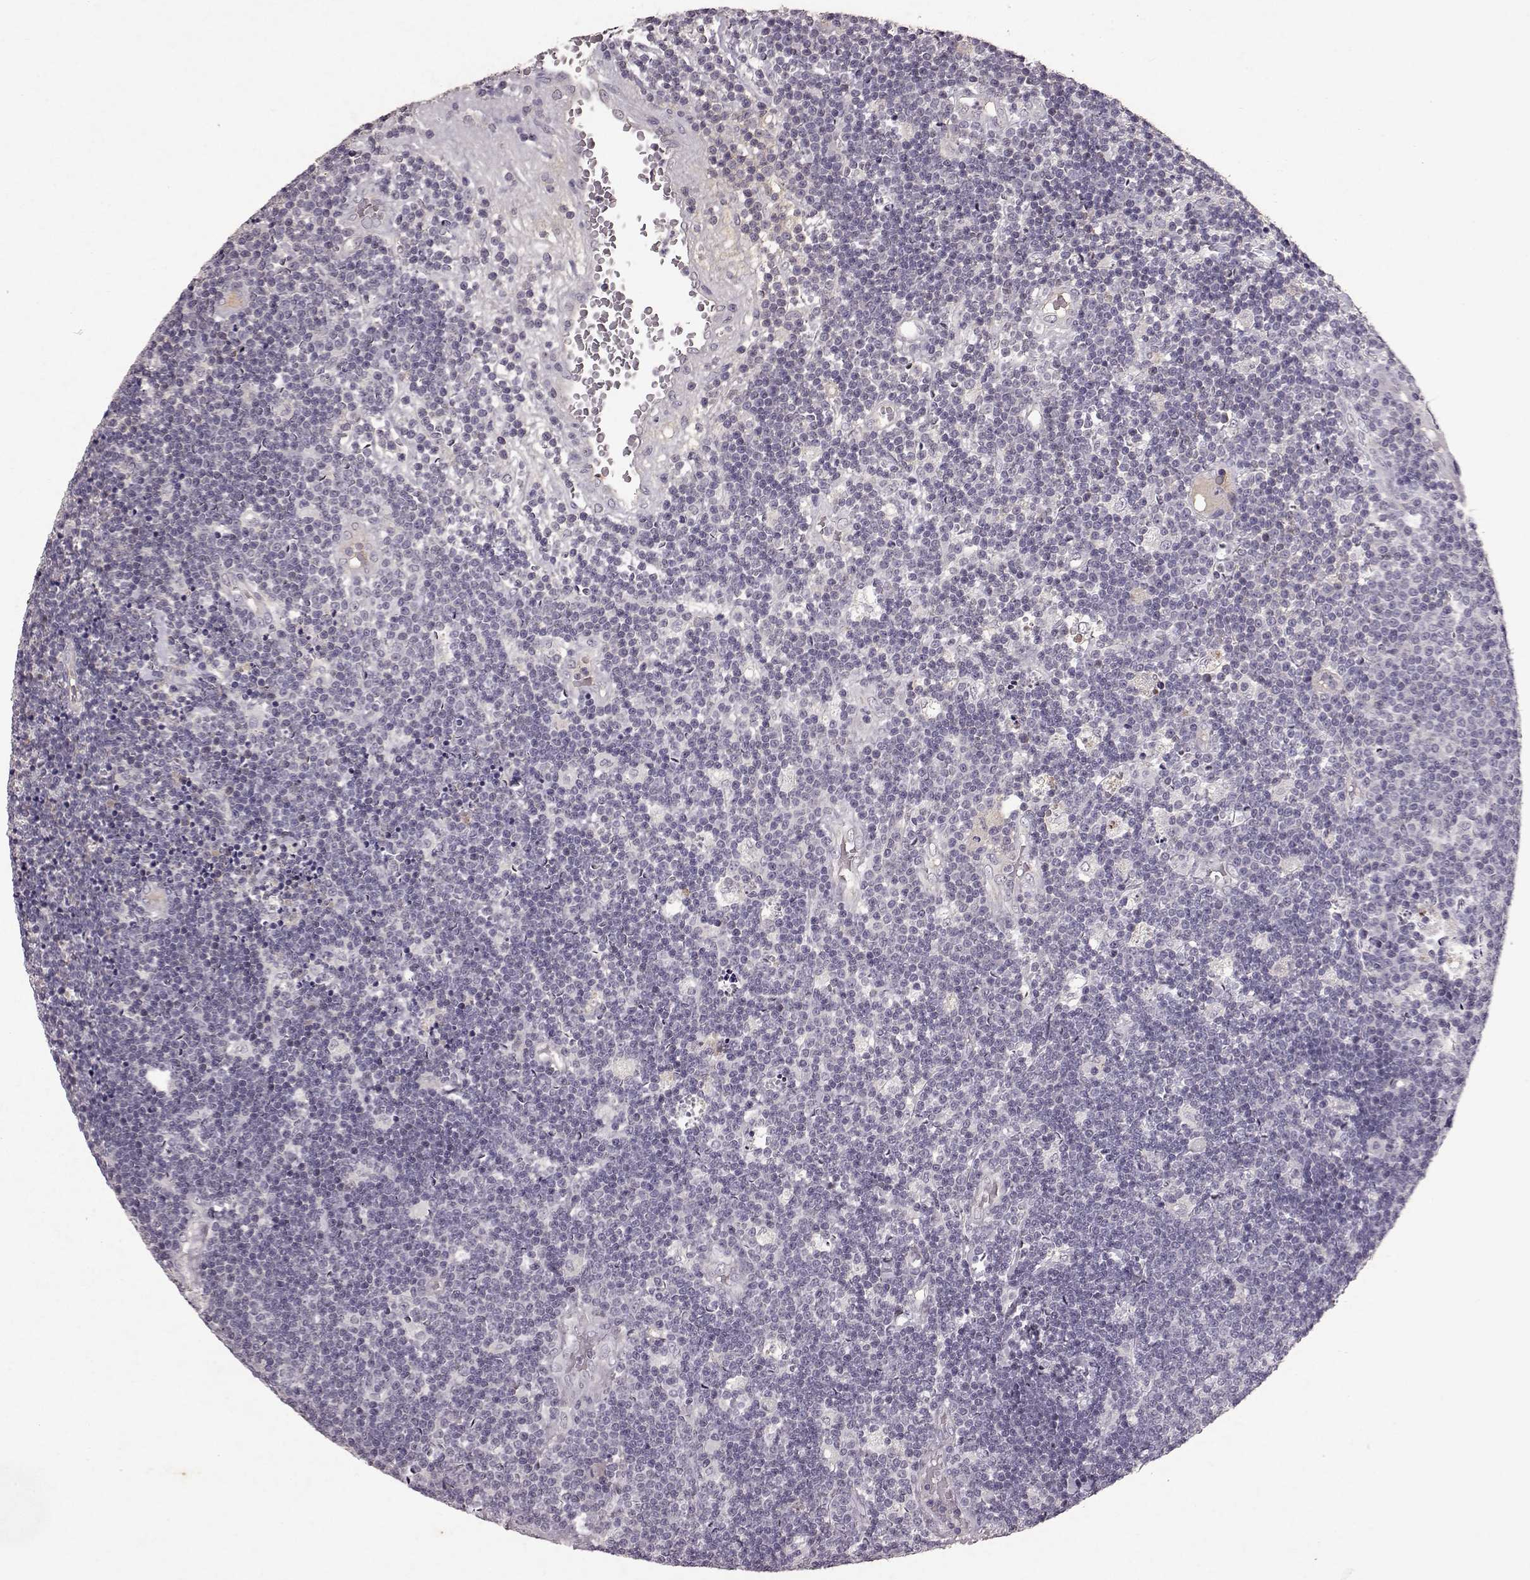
{"staining": {"intensity": "negative", "quantity": "none", "location": "none"}, "tissue": "lymphoma", "cell_type": "Tumor cells", "image_type": "cancer", "snomed": [{"axis": "morphology", "description": "Malignant lymphoma, non-Hodgkin's type, Low grade"}, {"axis": "topography", "description": "Brain"}], "caption": "The immunohistochemistry micrograph has no significant staining in tumor cells of malignant lymphoma, non-Hodgkin's type (low-grade) tissue. The staining is performed using DAB brown chromogen with nuclei counter-stained in using hematoxylin.", "gene": "FRRS1L", "patient": {"sex": "female", "age": 66}}